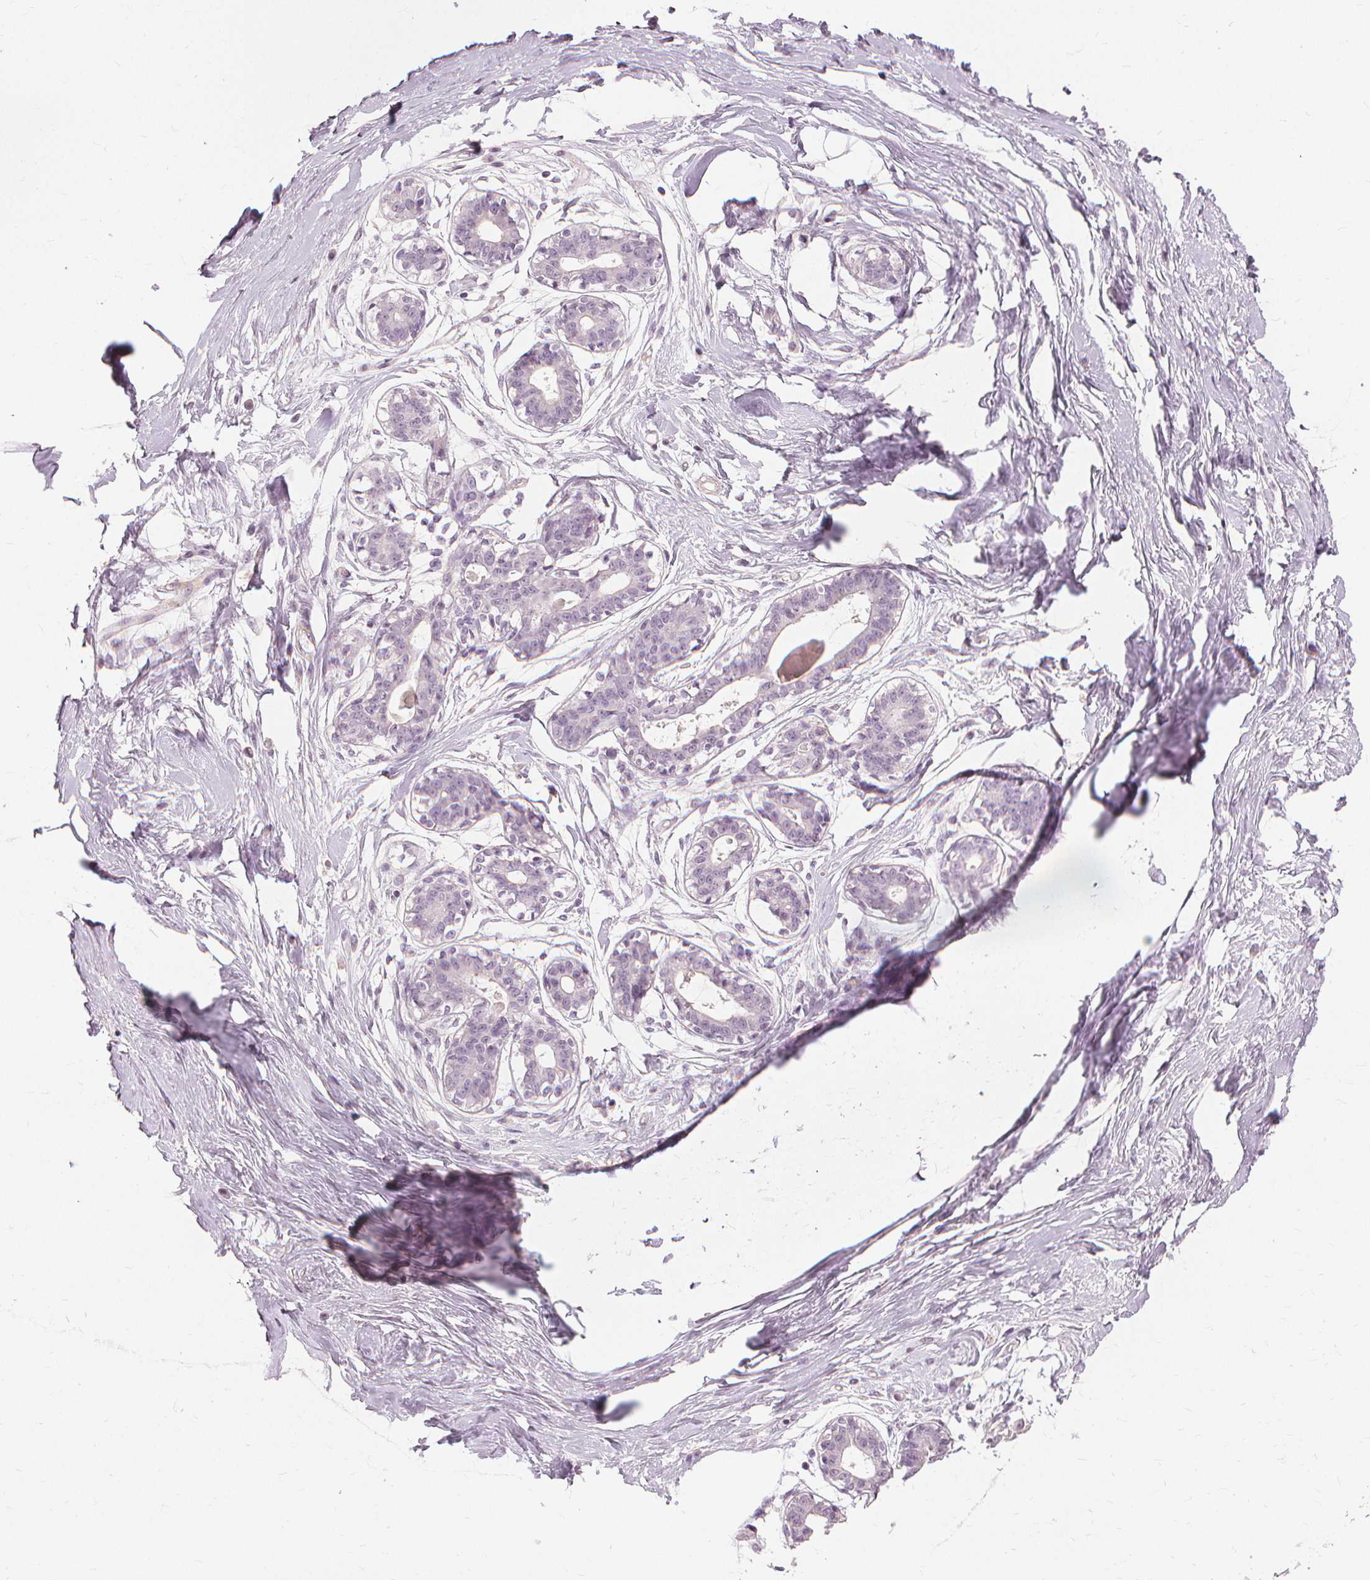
{"staining": {"intensity": "negative", "quantity": "none", "location": "none"}, "tissue": "breast", "cell_type": "Adipocytes", "image_type": "normal", "snomed": [{"axis": "morphology", "description": "Normal tissue, NOS"}, {"axis": "topography", "description": "Breast"}], "caption": "Immunohistochemistry (IHC) image of normal breast stained for a protein (brown), which displays no positivity in adipocytes.", "gene": "SFTPD", "patient": {"sex": "female", "age": 45}}